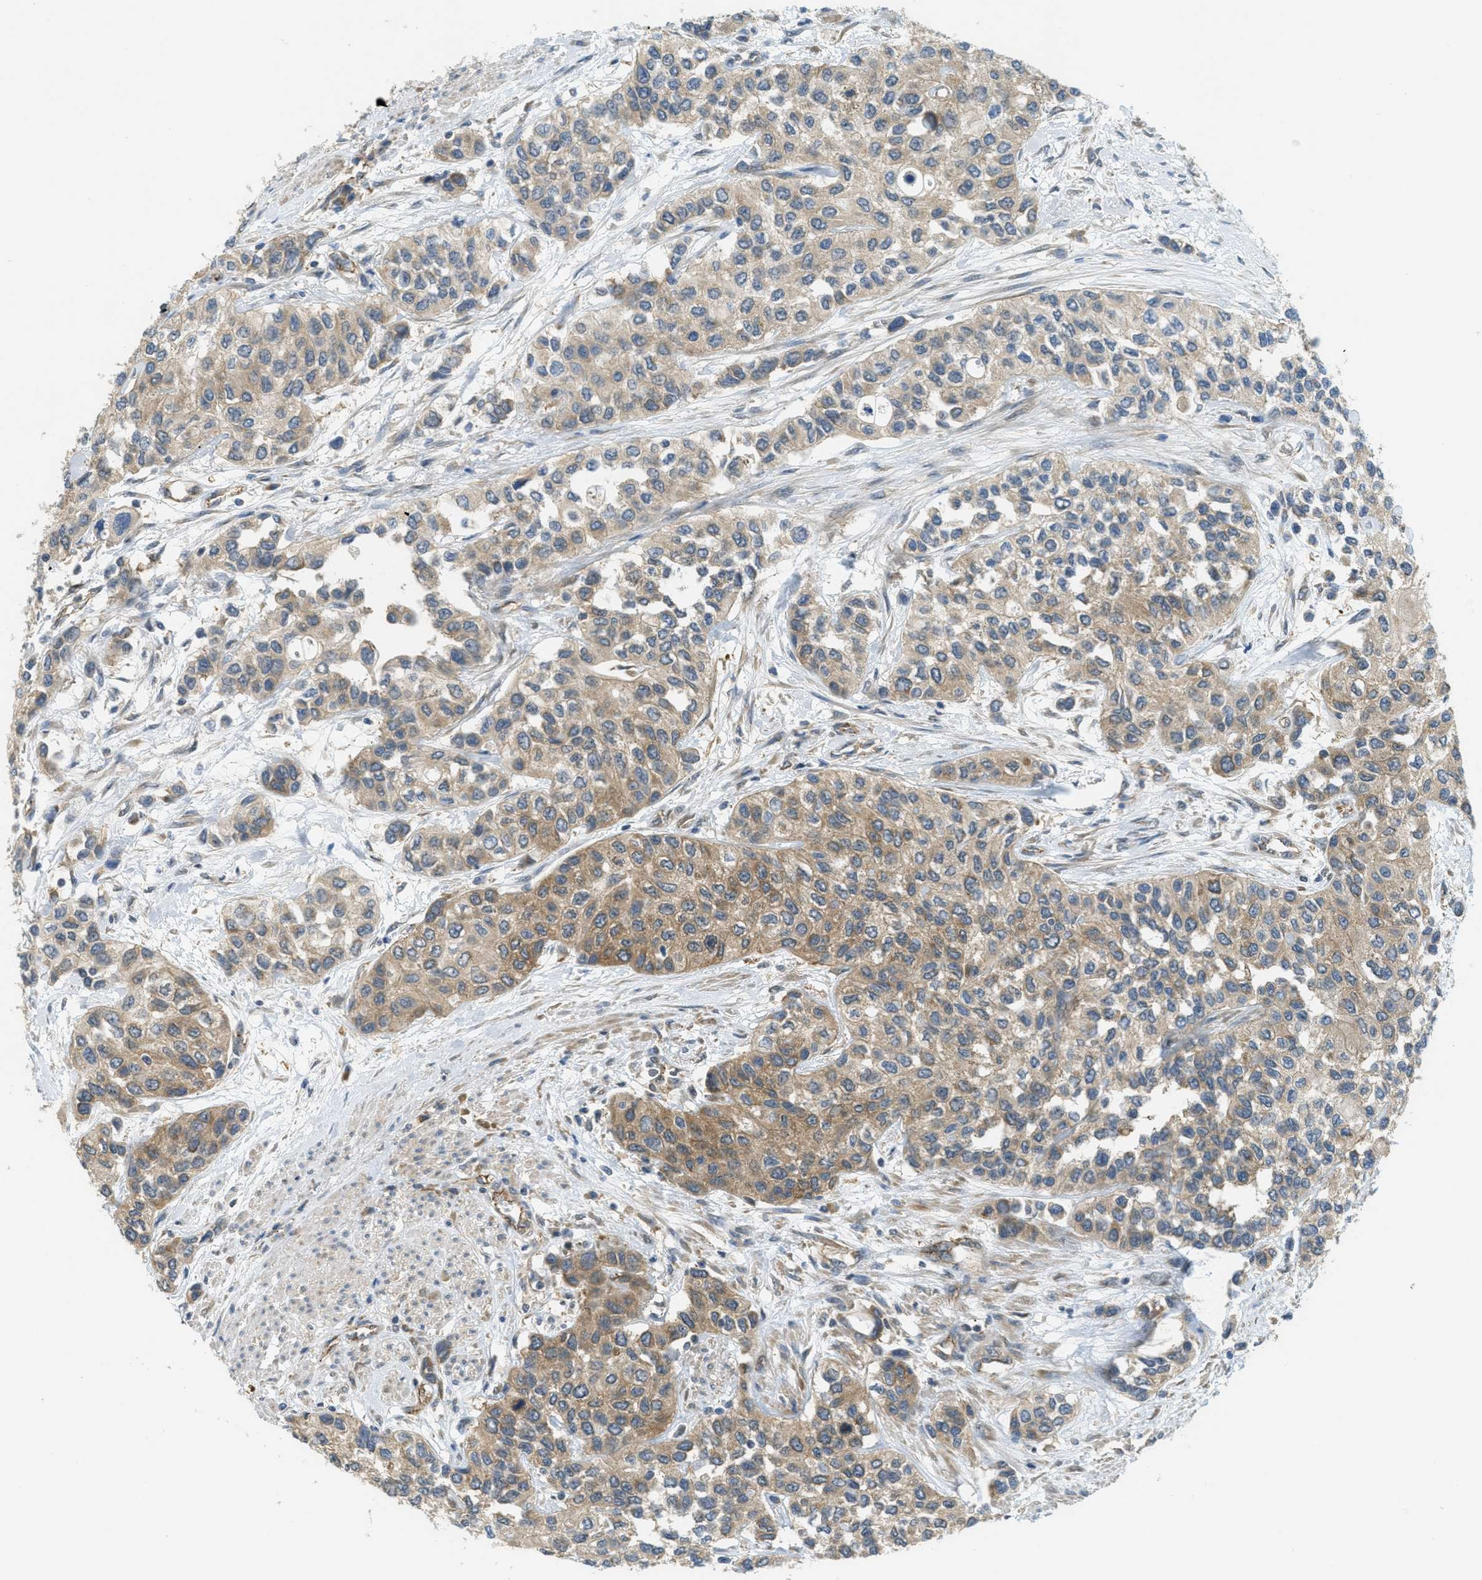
{"staining": {"intensity": "moderate", "quantity": "25%-75%", "location": "cytoplasmic/membranous"}, "tissue": "urothelial cancer", "cell_type": "Tumor cells", "image_type": "cancer", "snomed": [{"axis": "morphology", "description": "Urothelial carcinoma, High grade"}, {"axis": "topography", "description": "Urinary bladder"}], "caption": "Protein positivity by immunohistochemistry demonstrates moderate cytoplasmic/membranous positivity in approximately 25%-75% of tumor cells in urothelial carcinoma (high-grade). Immunohistochemistry (ihc) stains the protein of interest in brown and the nuclei are stained blue.", "gene": "JCAD", "patient": {"sex": "female", "age": 56}}